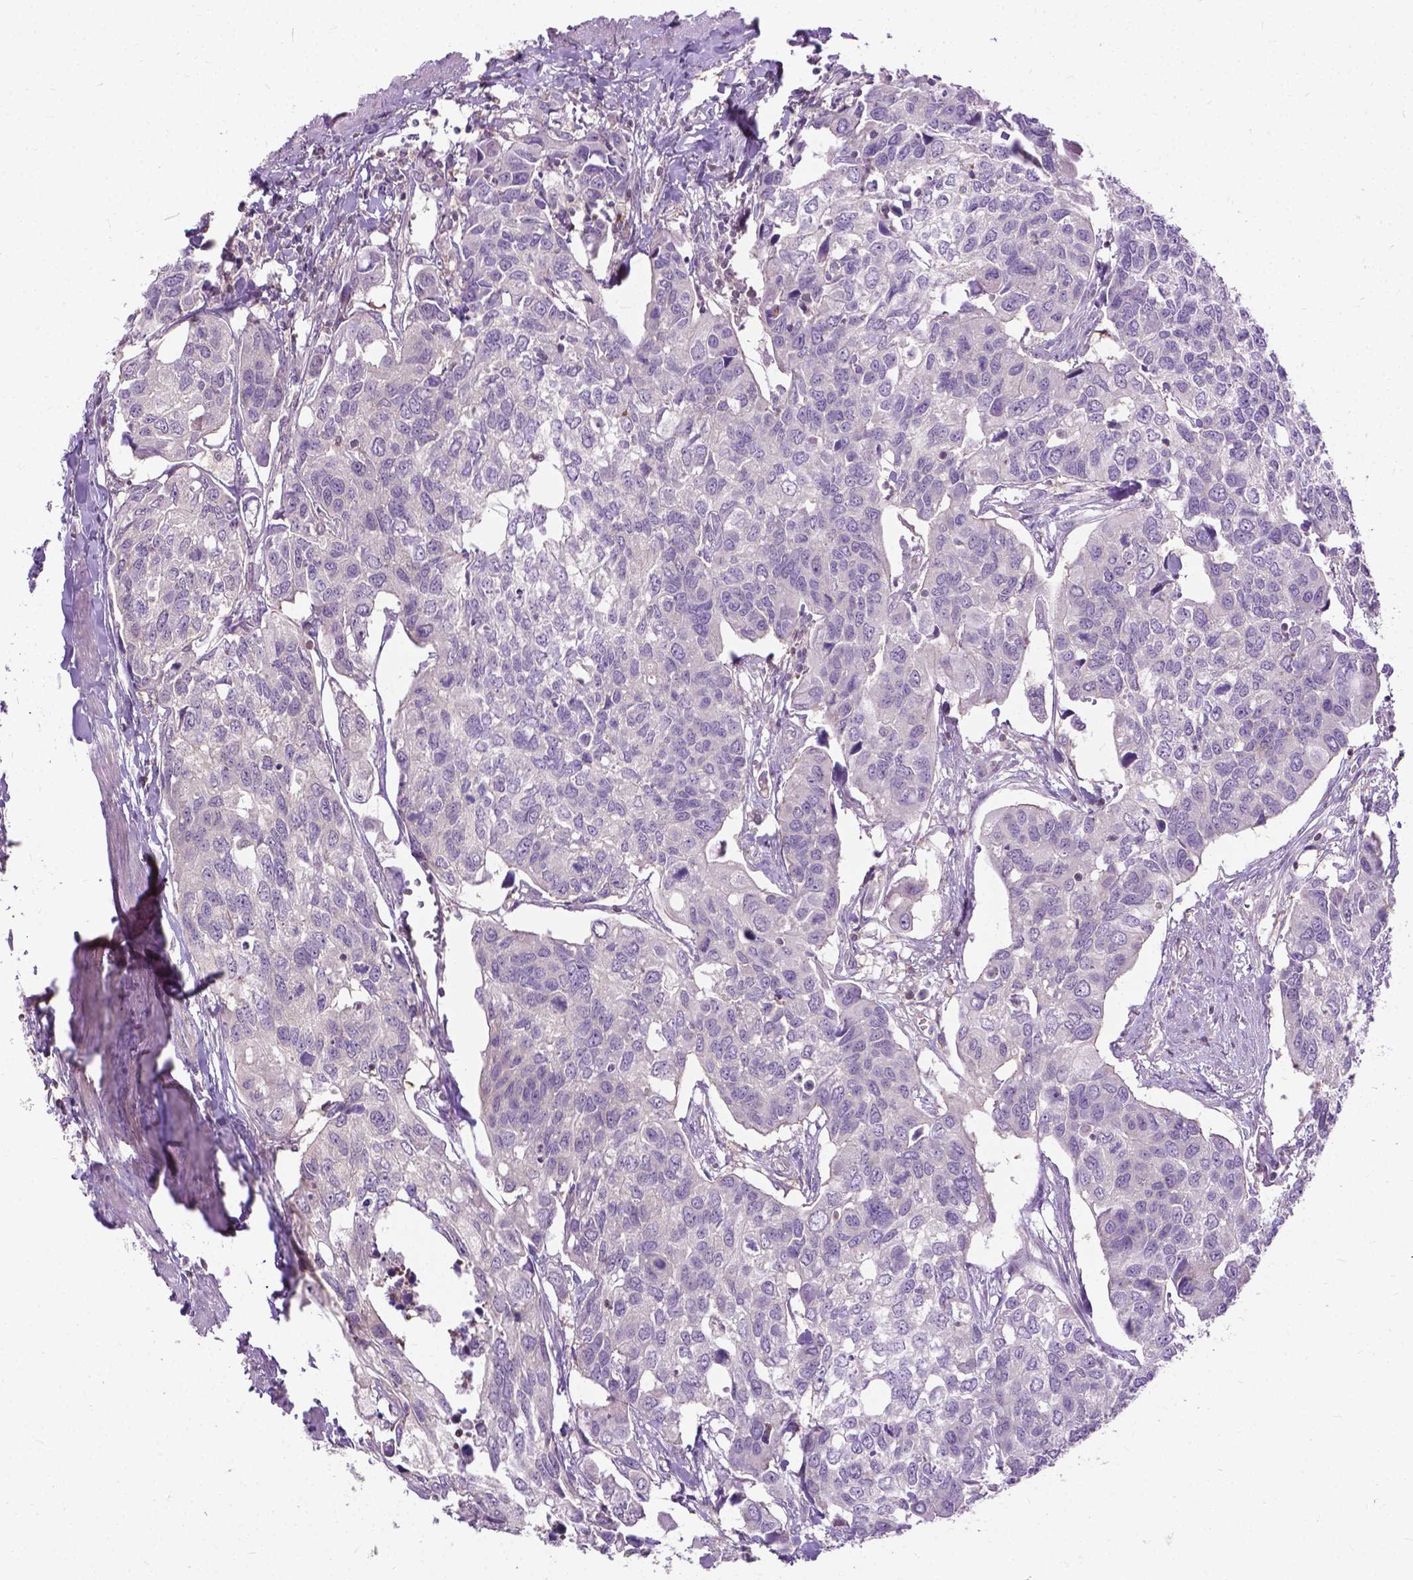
{"staining": {"intensity": "negative", "quantity": "none", "location": "none"}, "tissue": "urothelial cancer", "cell_type": "Tumor cells", "image_type": "cancer", "snomed": [{"axis": "morphology", "description": "Urothelial carcinoma, High grade"}, {"axis": "topography", "description": "Urinary bladder"}], "caption": "A high-resolution micrograph shows immunohistochemistry (IHC) staining of urothelial carcinoma (high-grade), which reveals no significant staining in tumor cells. Nuclei are stained in blue.", "gene": "JAK3", "patient": {"sex": "male", "age": 60}}